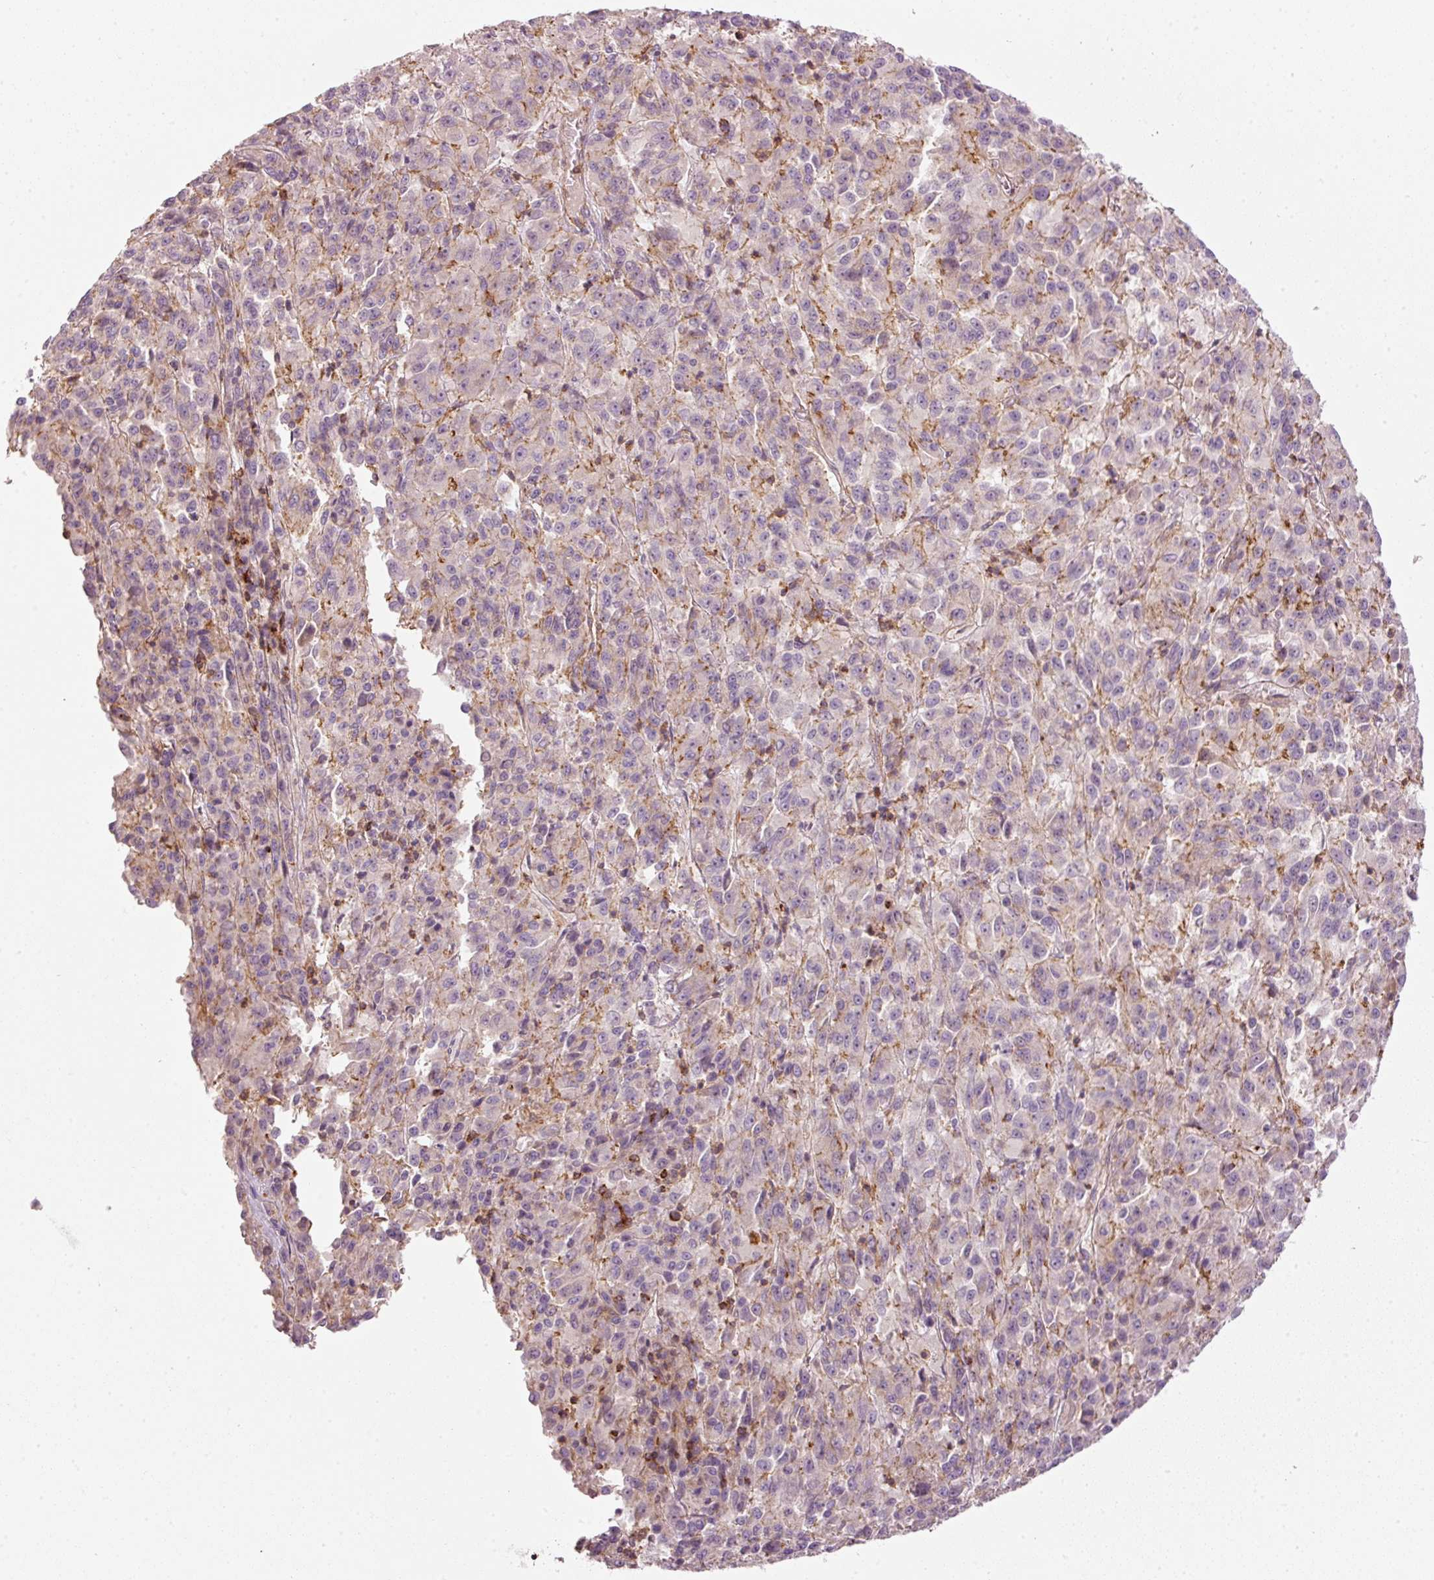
{"staining": {"intensity": "negative", "quantity": "none", "location": "none"}, "tissue": "melanoma", "cell_type": "Tumor cells", "image_type": "cancer", "snomed": [{"axis": "morphology", "description": "Malignant melanoma, Metastatic site"}, {"axis": "topography", "description": "Lung"}], "caption": "IHC histopathology image of neoplastic tissue: melanoma stained with DAB exhibits no significant protein positivity in tumor cells.", "gene": "SIPA1", "patient": {"sex": "male", "age": 64}}